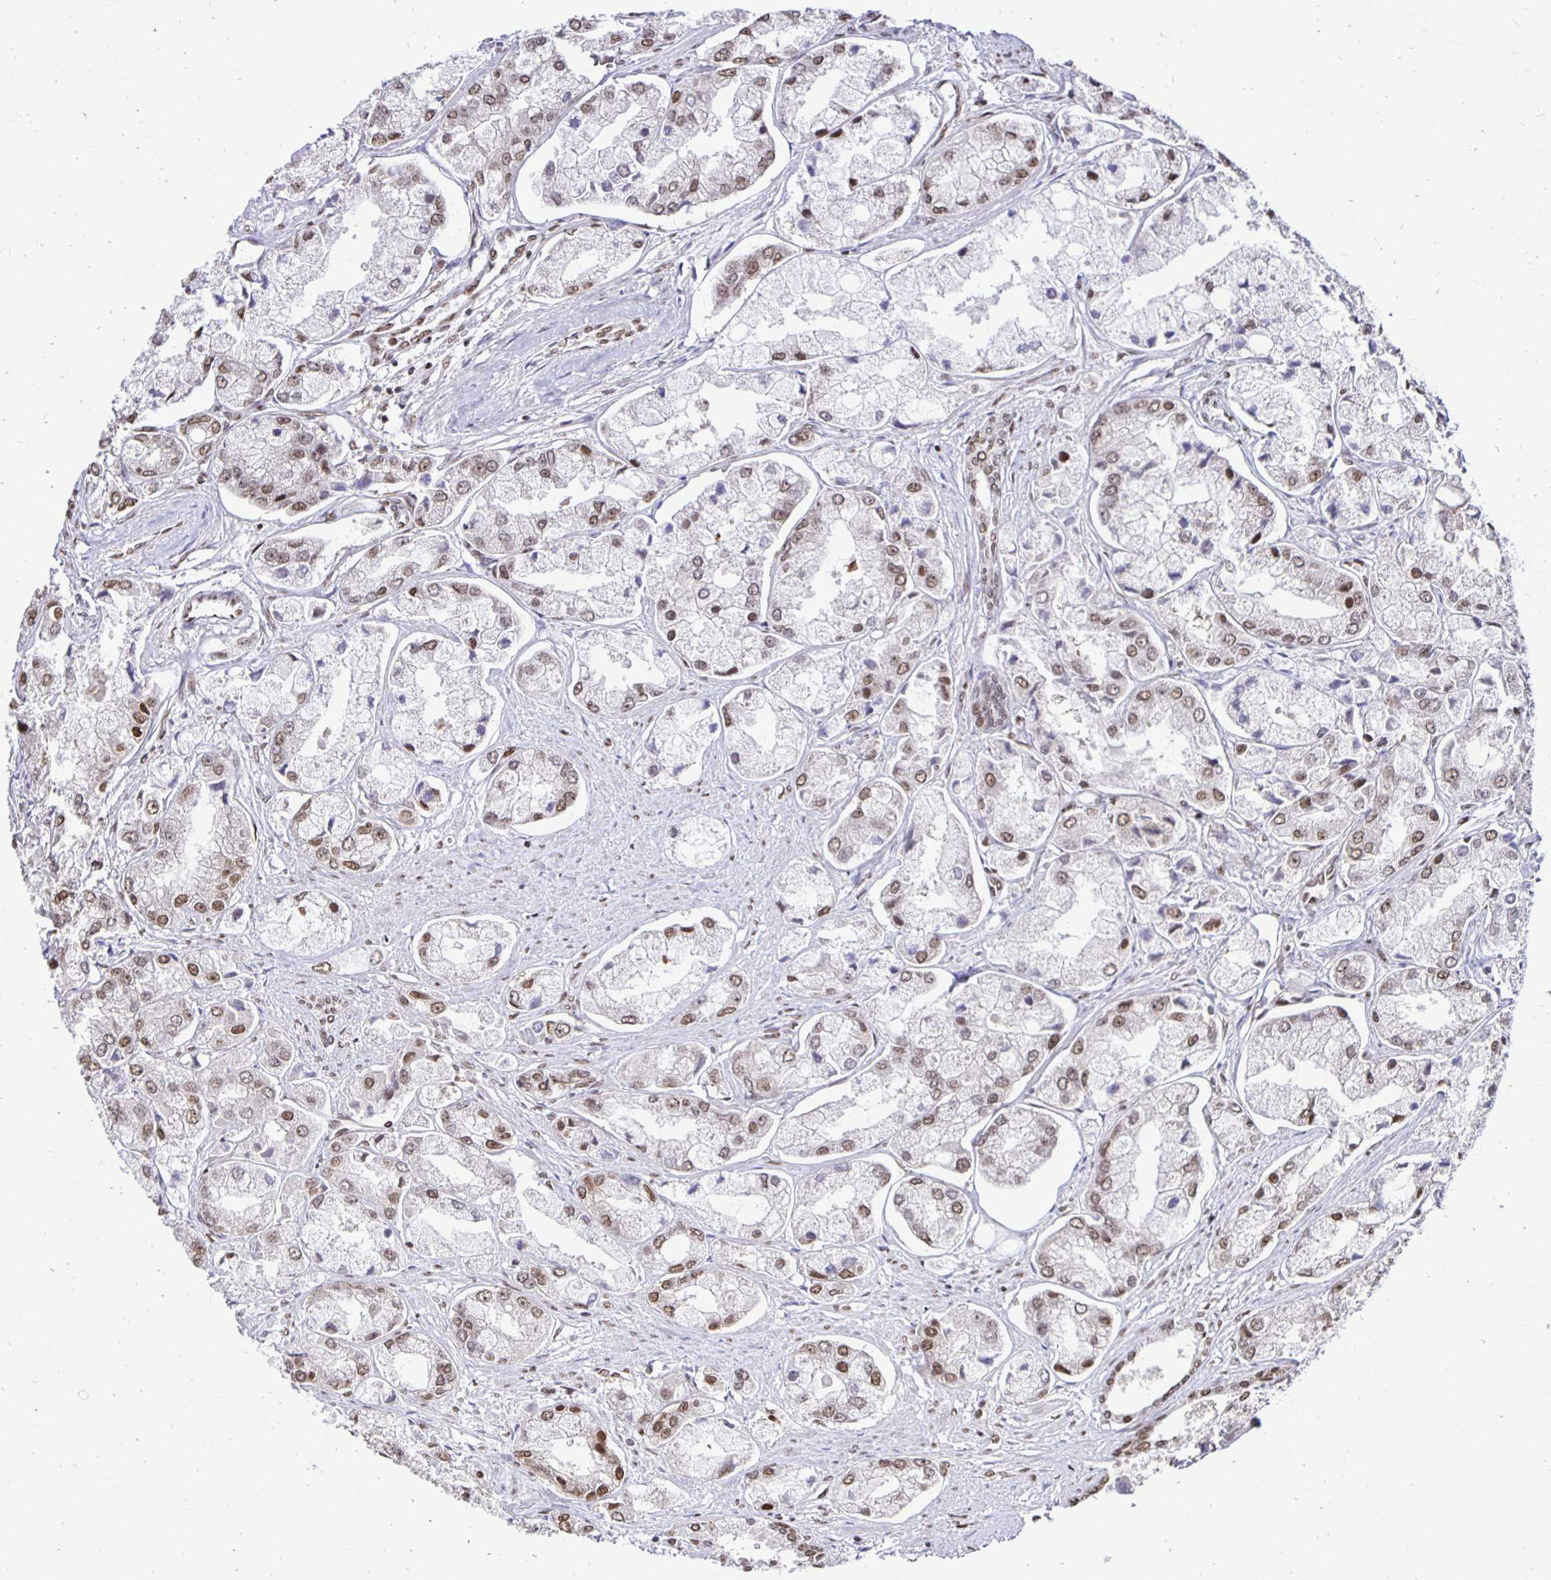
{"staining": {"intensity": "moderate", "quantity": ">75%", "location": "nuclear"}, "tissue": "prostate cancer", "cell_type": "Tumor cells", "image_type": "cancer", "snomed": [{"axis": "morphology", "description": "Adenocarcinoma, Low grade"}, {"axis": "topography", "description": "Prostate"}], "caption": "About >75% of tumor cells in prostate low-grade adenocarcinoma exhibit moderate nuclear protein staining as visualized by brown immunohistochemical staining.", "gene": "ZNF579", "patient": {"sex": "male", "age": 69}}